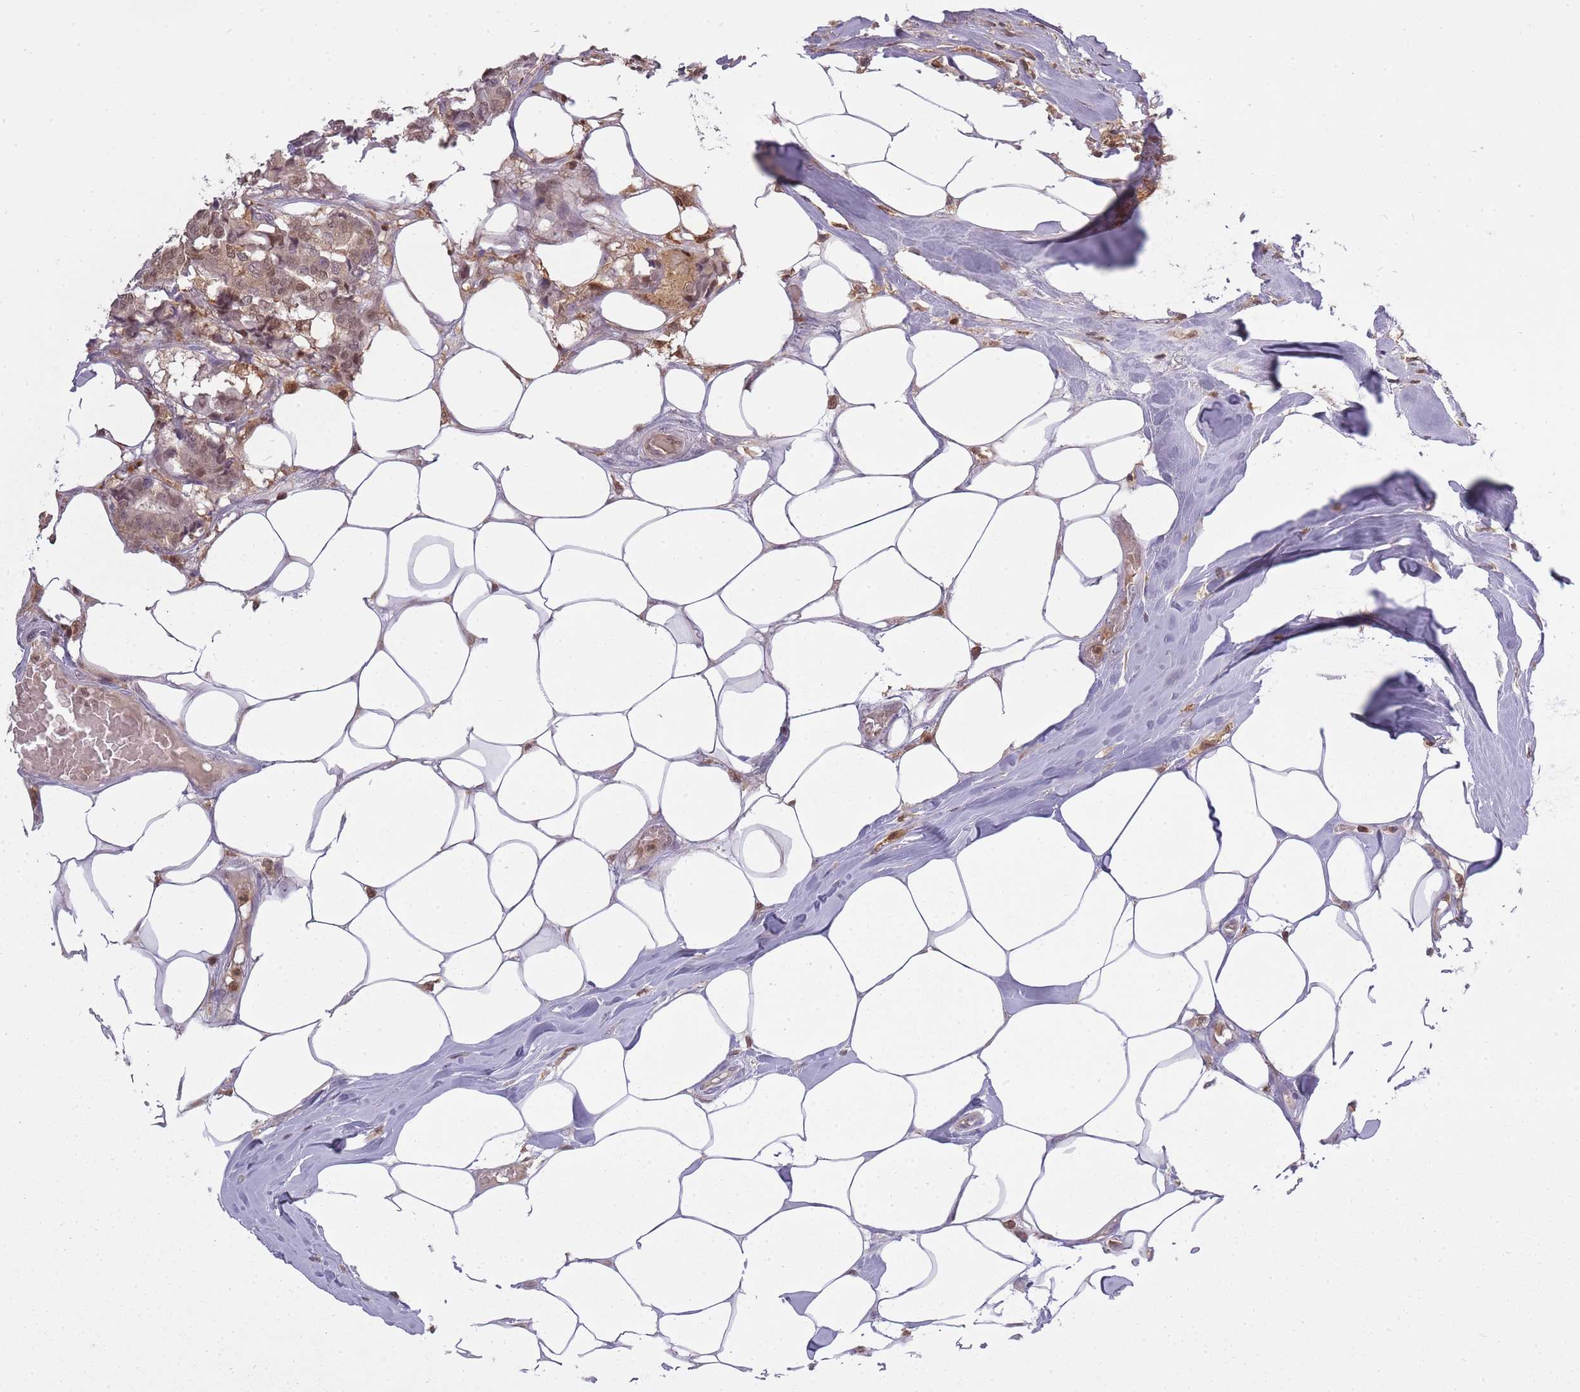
{"staining": {"intensity": "moderate", "quantity": ">75%", "location": "cytoplasmic/membranous,nuclear"}, "tissue": "breast cancer", "cell_type": "Tumor cells", "image_type": "cancer", "snomed": [{"axis": "morphology", "description": "Duct carcinoma"}, {"axis": "topography", "description": "Breast"}], "caption": "Tumor cells reveal medium levels of moderate cytoplasmic/membranous and nuclear expression in approximately >75% of cells in breast cancer (infiltrating ductal carcinoma).", "gene": "CXorf38", "patient": {"sex": "female", "age": 75}}